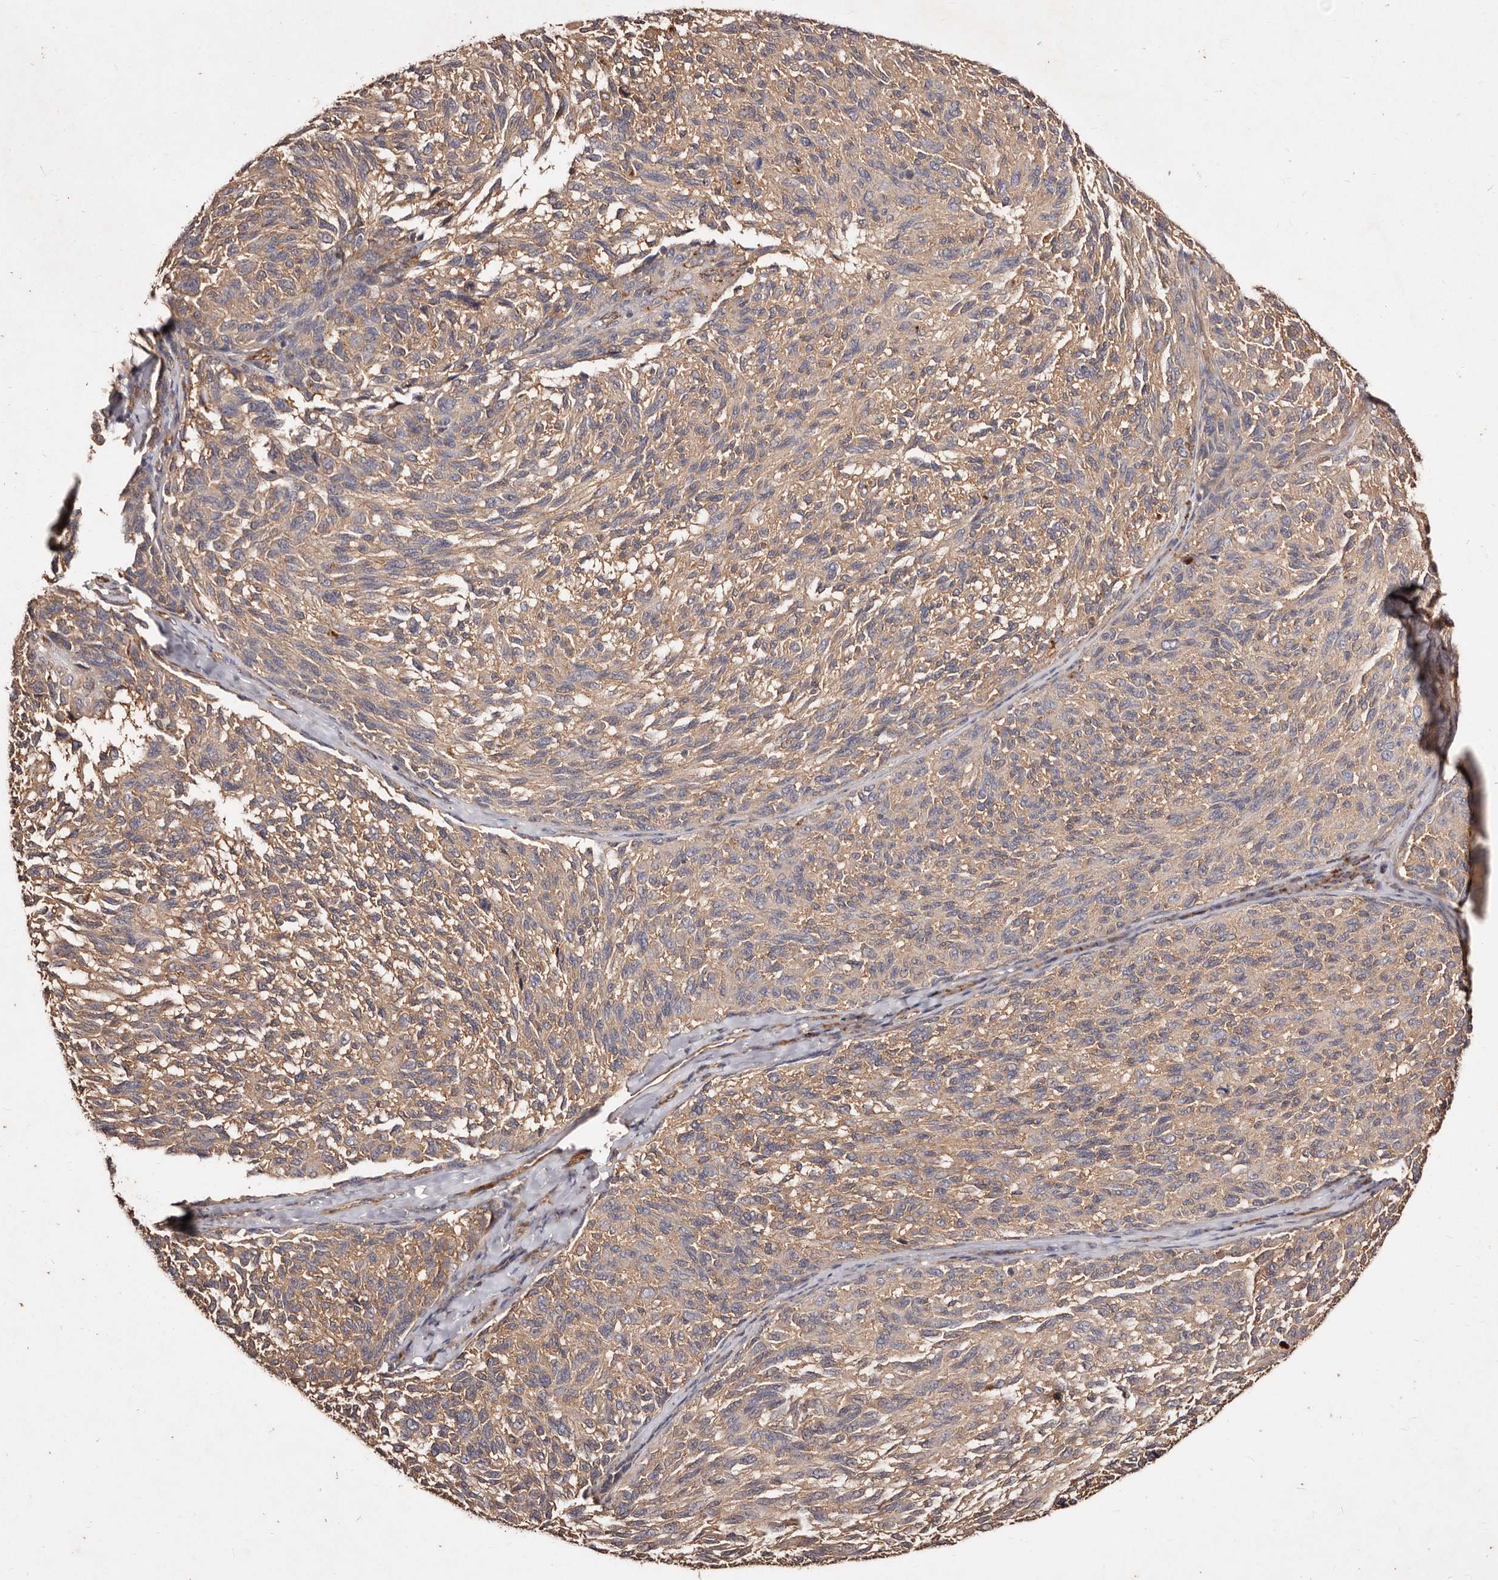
{"staining": {"intensity": "weak", "quantity": ">75%", "location": "cytoplasmic/membranous"}, "tissue": "melanoma", "cell_type": "Tumor cells", "image_type": "cancer", "snomed": [{"axis": "morphology", "description": "Malignant melanoma, NOS"}, {"axis": "topography", "description": "Skin"}], "caption": "Immunohistochemical staining of human melanoma demonstrates low levels of weak cytoplasmic/membranous staining in approximately >75% of tumor cells. (Stains: DAB in brown, nuclei in blue, Microscopy: brightfield microscopy at high magnification).", "gene": "CCL14", "patient": {"sex": "female", "age": 73}}